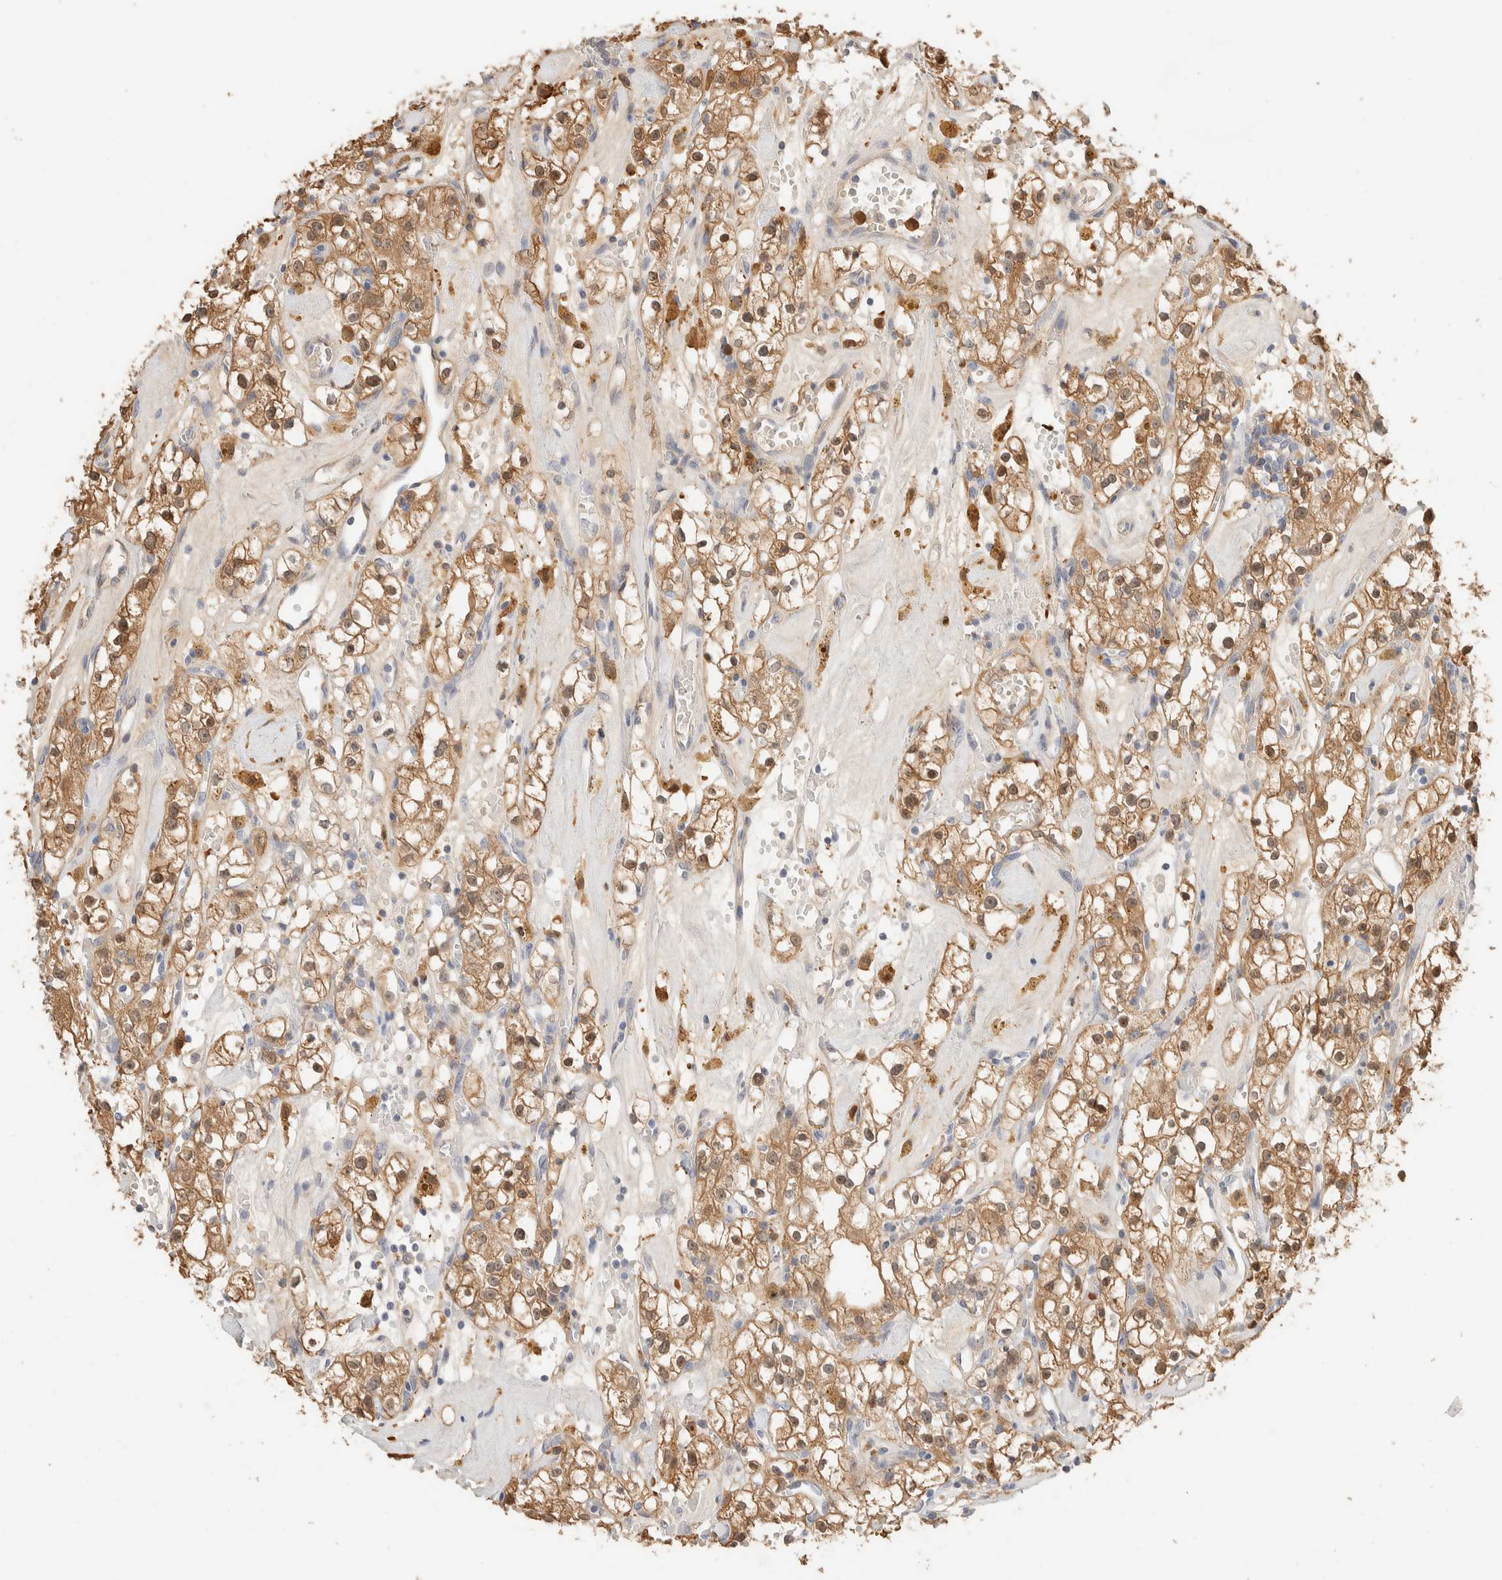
{"staining": {"intensity": "moderate", "quantity": ">75%", "location": "cytoplasmic/membranous,nuclear"}, "tissue": "renal cancer", "cell_type": "Tumor cells", "image_type": "cancer", "snomed": [{"axis": "morphology", "description": "Adenocarcinoma, NOS"}, {"axis": "topography", "description": "Kidney"}], "caption": "Protein expression by immunohistochemistry demonstrates moderate cytoplasmic/membranous and nuclear staining in about >75% of tumor cells in renal cancer.", "gene": "SETD4", "patient": {"sex": "male", "age": 56}}